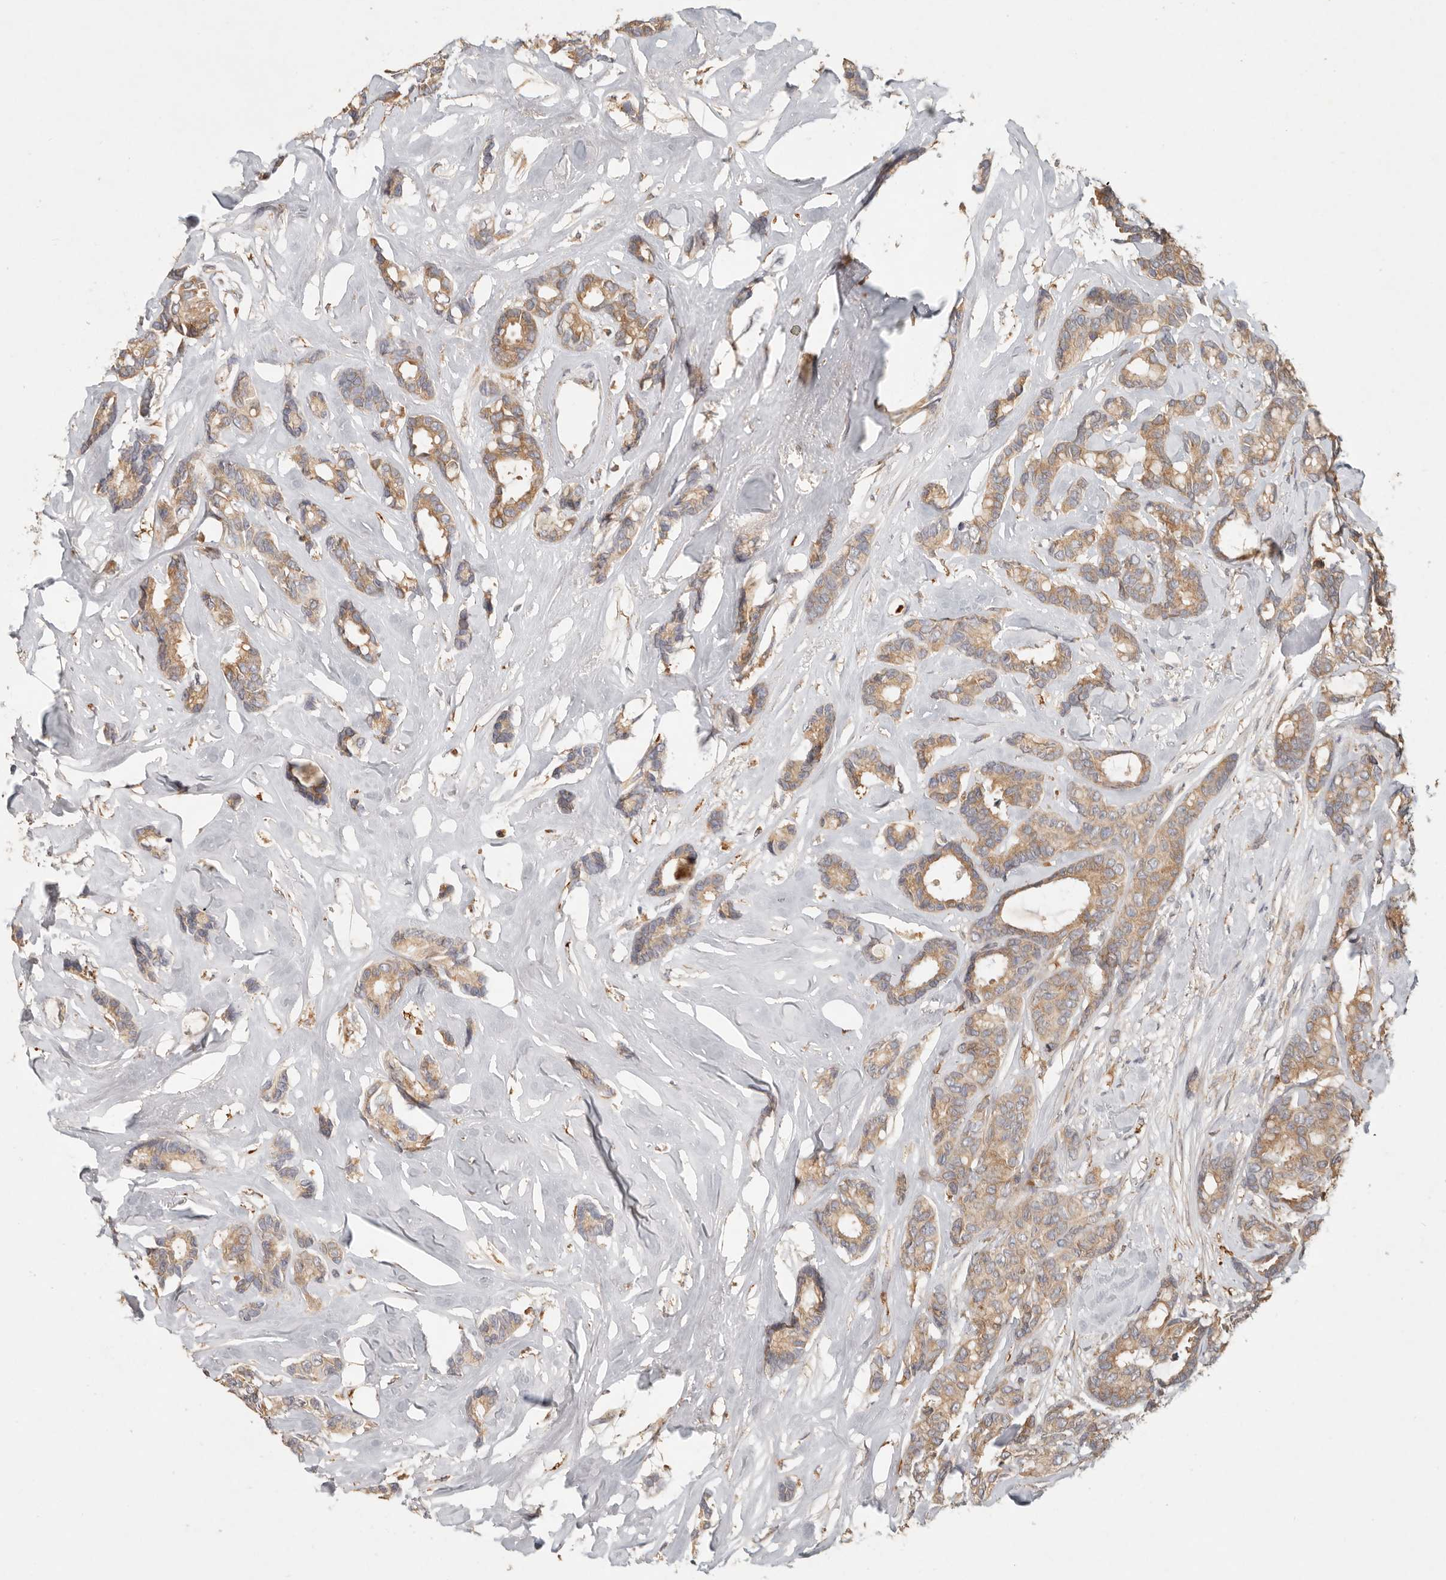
{"staining": {"intensity": "moderate", "quantity": ">75%", "location": "cytoplasmic/membranous"}, "tissue": "breast cancer", "cell_type": "Tumor cells", "image_type": "cancer", "snomed": [{"axis": "morphology", "description": "Duct carcinoma"}, {"axis": "topography", "description": "Breast"}], "caption": "The image displays staining of intraductal carcinoma (breast), revealing moderate cytoplasmic/membranous protein positivity (brown color) within tumor cells.", "gene": "ARHGEF10L", "patient": {"sex": "female", "age": 87}}